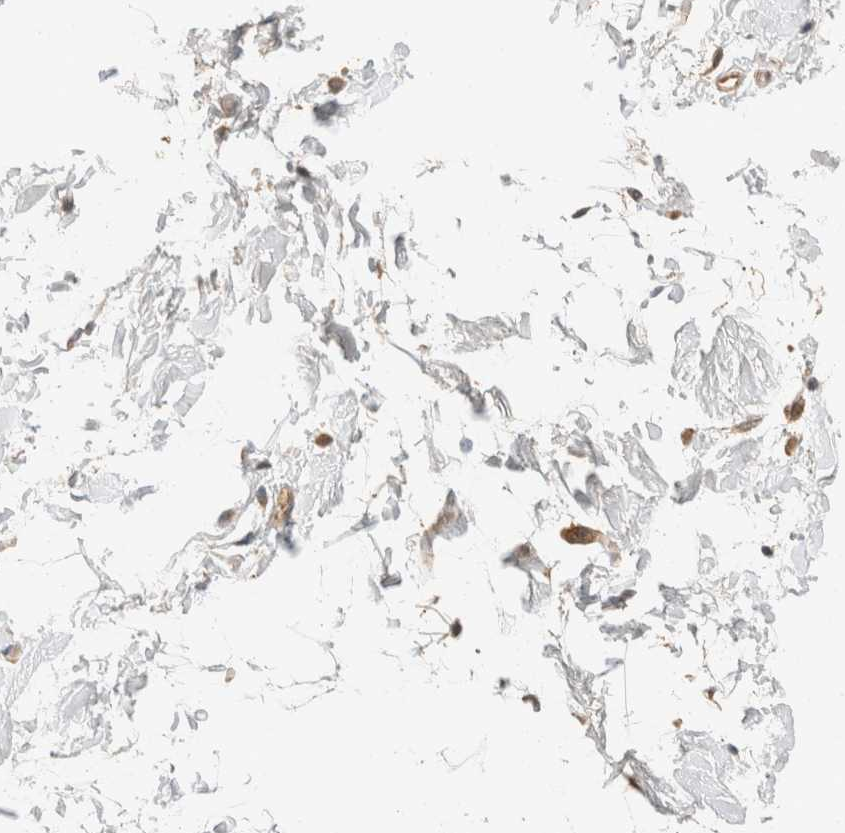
{"staining": {"intensity": "weak", "quantity": "25%-75%", "location": "cytoplasmic/membranous"}, "tissue": "adipose tissue", "cell_type": "Adipocytes", "image_type": "normal", "snomed": [{"axis": "morphology", "description": "Normal tissue, NOS"}, {"axis": "topography", "description": "Soft tissue"}], "caption": "Protein expression analysis of benign adipose tissue demonstrates weak cytoplasmic/membranous staining in about 25%-75% of adipocytes.", "gene": "TACC1", "patient": {"sex": "male", "age": 72}}